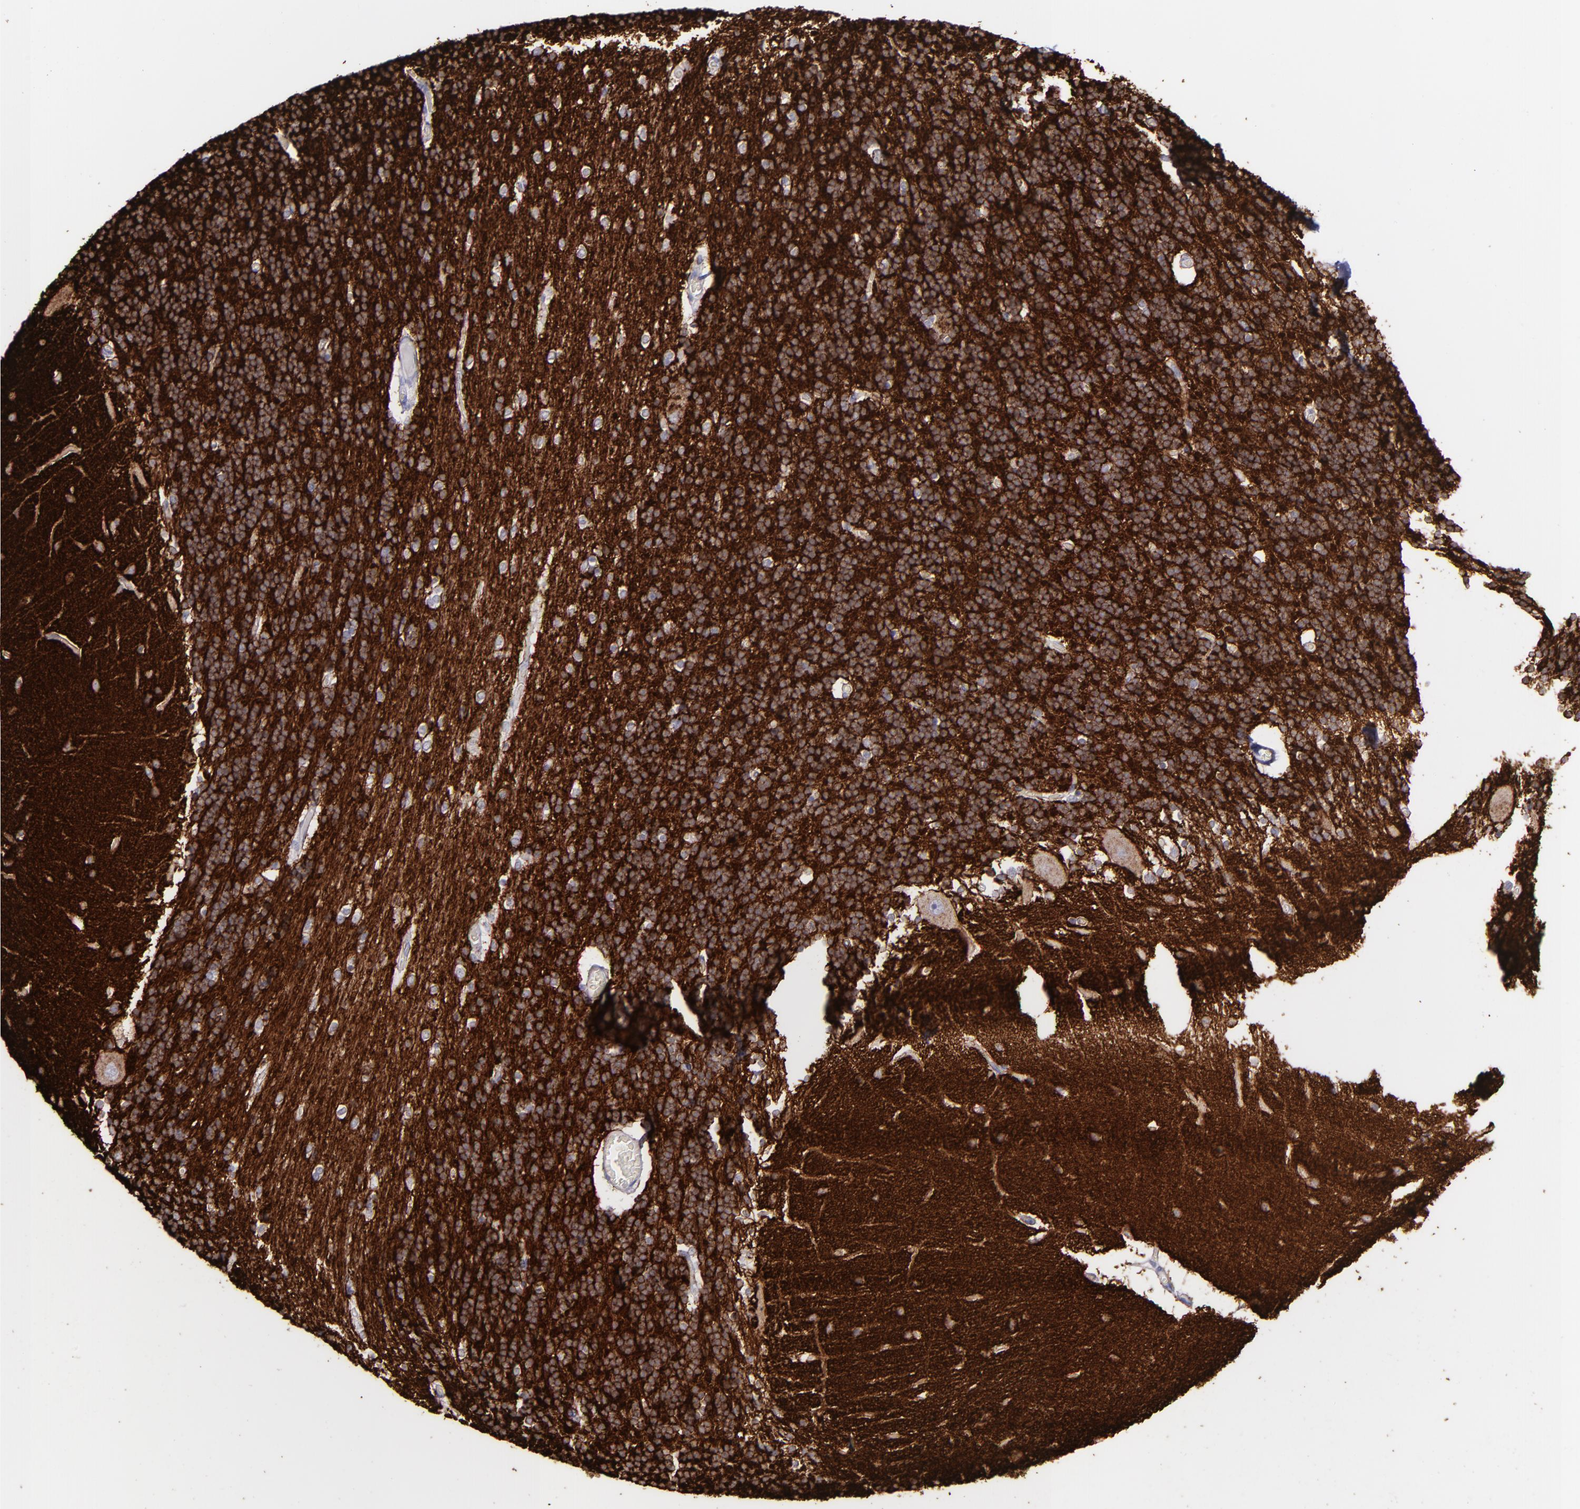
{"staining": {"intensity": "moderate", "quantity": ">75%", "location": "cytoplasmic/membranous"}, "tissue": "cerebellum", "cell_type": "Cells in granular layer", "image_type": "normal", "snomed": [{"axis": "morphology", "description": "Normal tissue, NOS"}, {"axis": "topography", "description": "Cerebellum"}], "caption": "IHC (DAB (3,3'-diaminobenzidine)) staining of unremarkable cerebellum exhibits moderate cytoplasmic/membranous protein positivity in approximately >75% of cells in granular layer.", "gene": "SNAP25", "patient": {"sex": "female", "age": 54}}